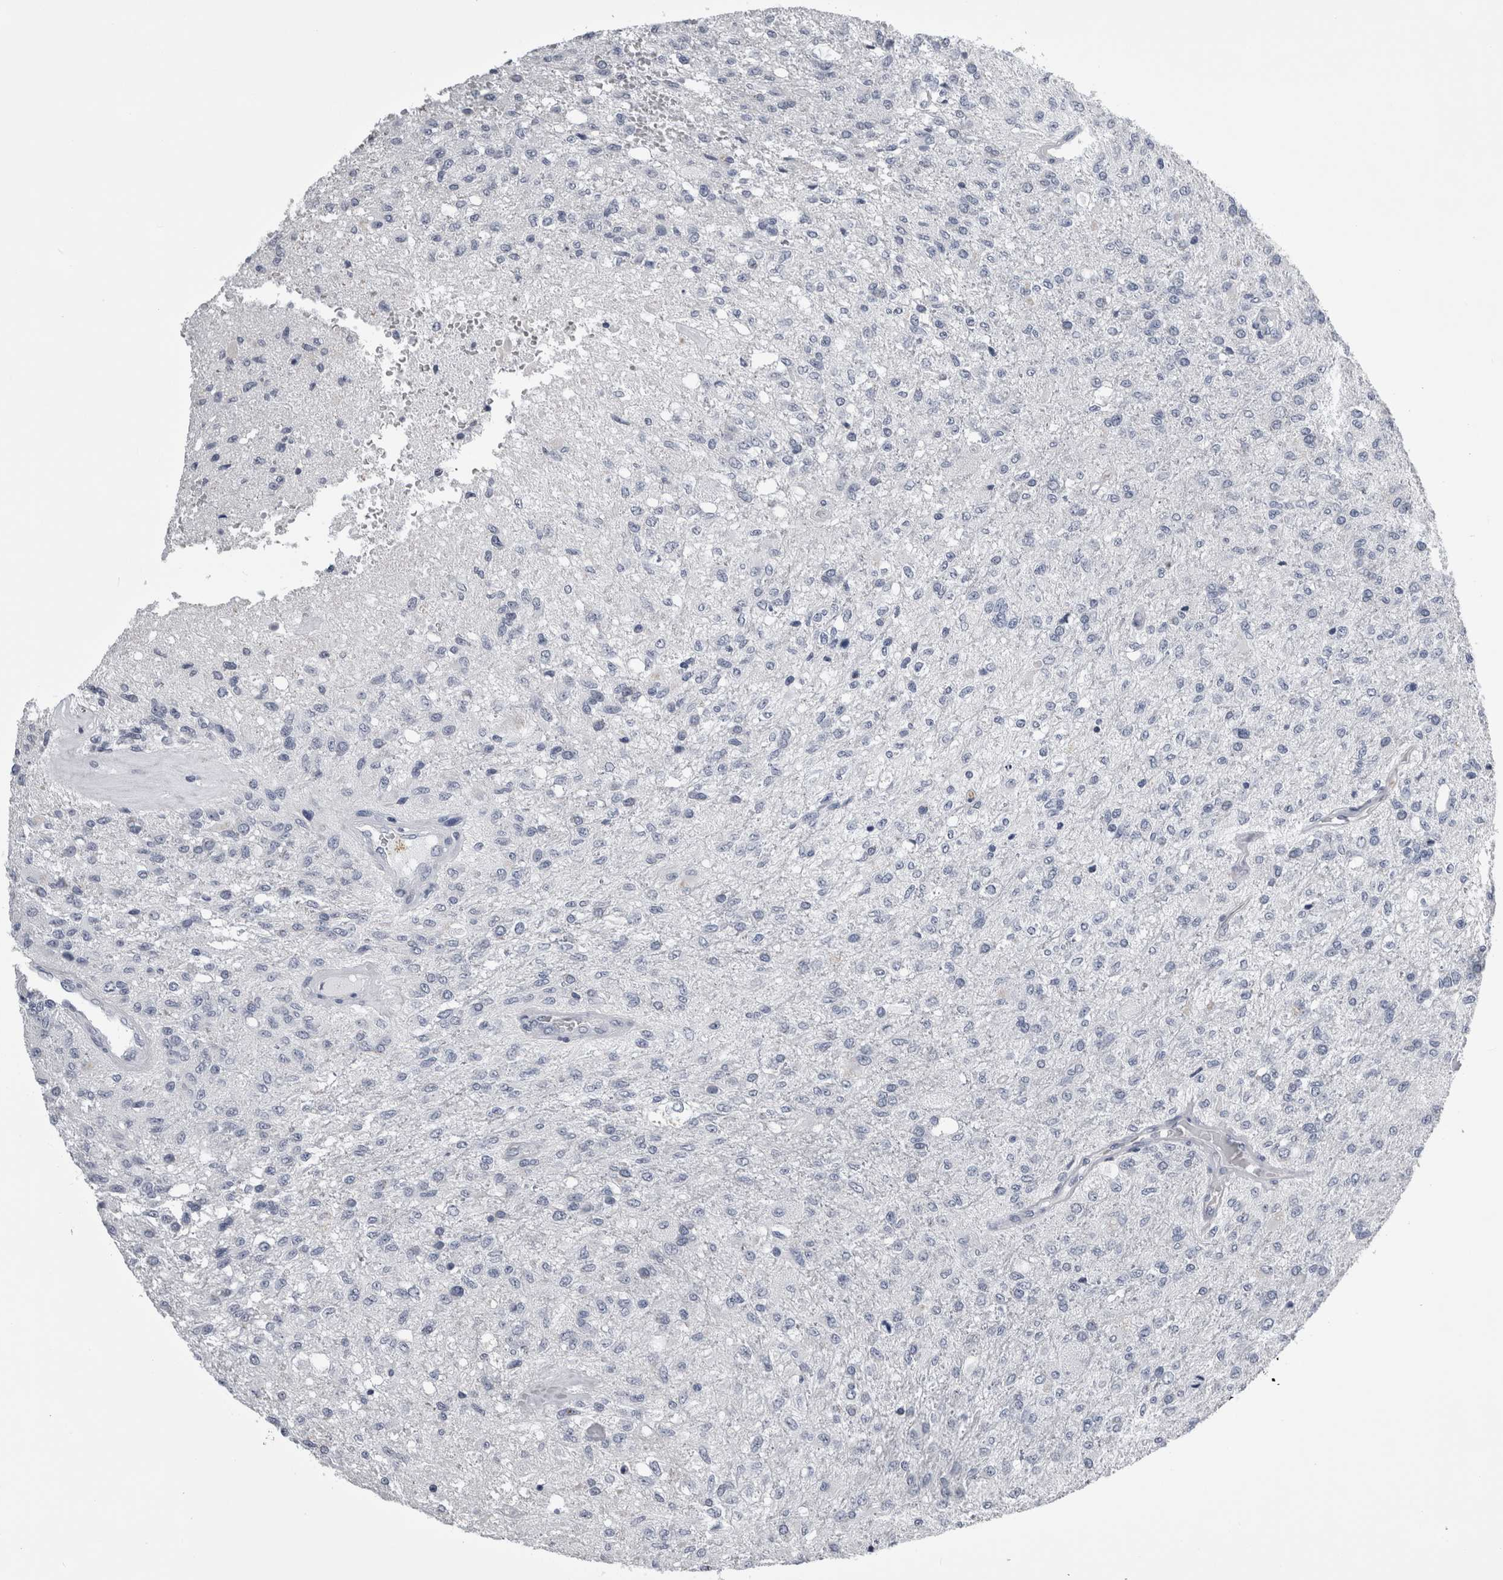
{"staining": {"intensity": "negative", "quantity": "none", "location": "none"}, "tissue": "glioma", "cell_type": "Tumor cells", "image_type": "cancer", "snomed": [{"axis": "morphology", "description": "Normal tissue, NOS"}, {"axis": "morphology", "description": "Glioma, malignant, High grade"}, {"axis": "topography", "description": "Cerebral cortex"}], "caption": "This is an immunohistochemistry micrograph of human glioma. There is no expression in tumor cells.", "gene": "ALDH8A1", "patient": {"sex": "male", "age": 77}}